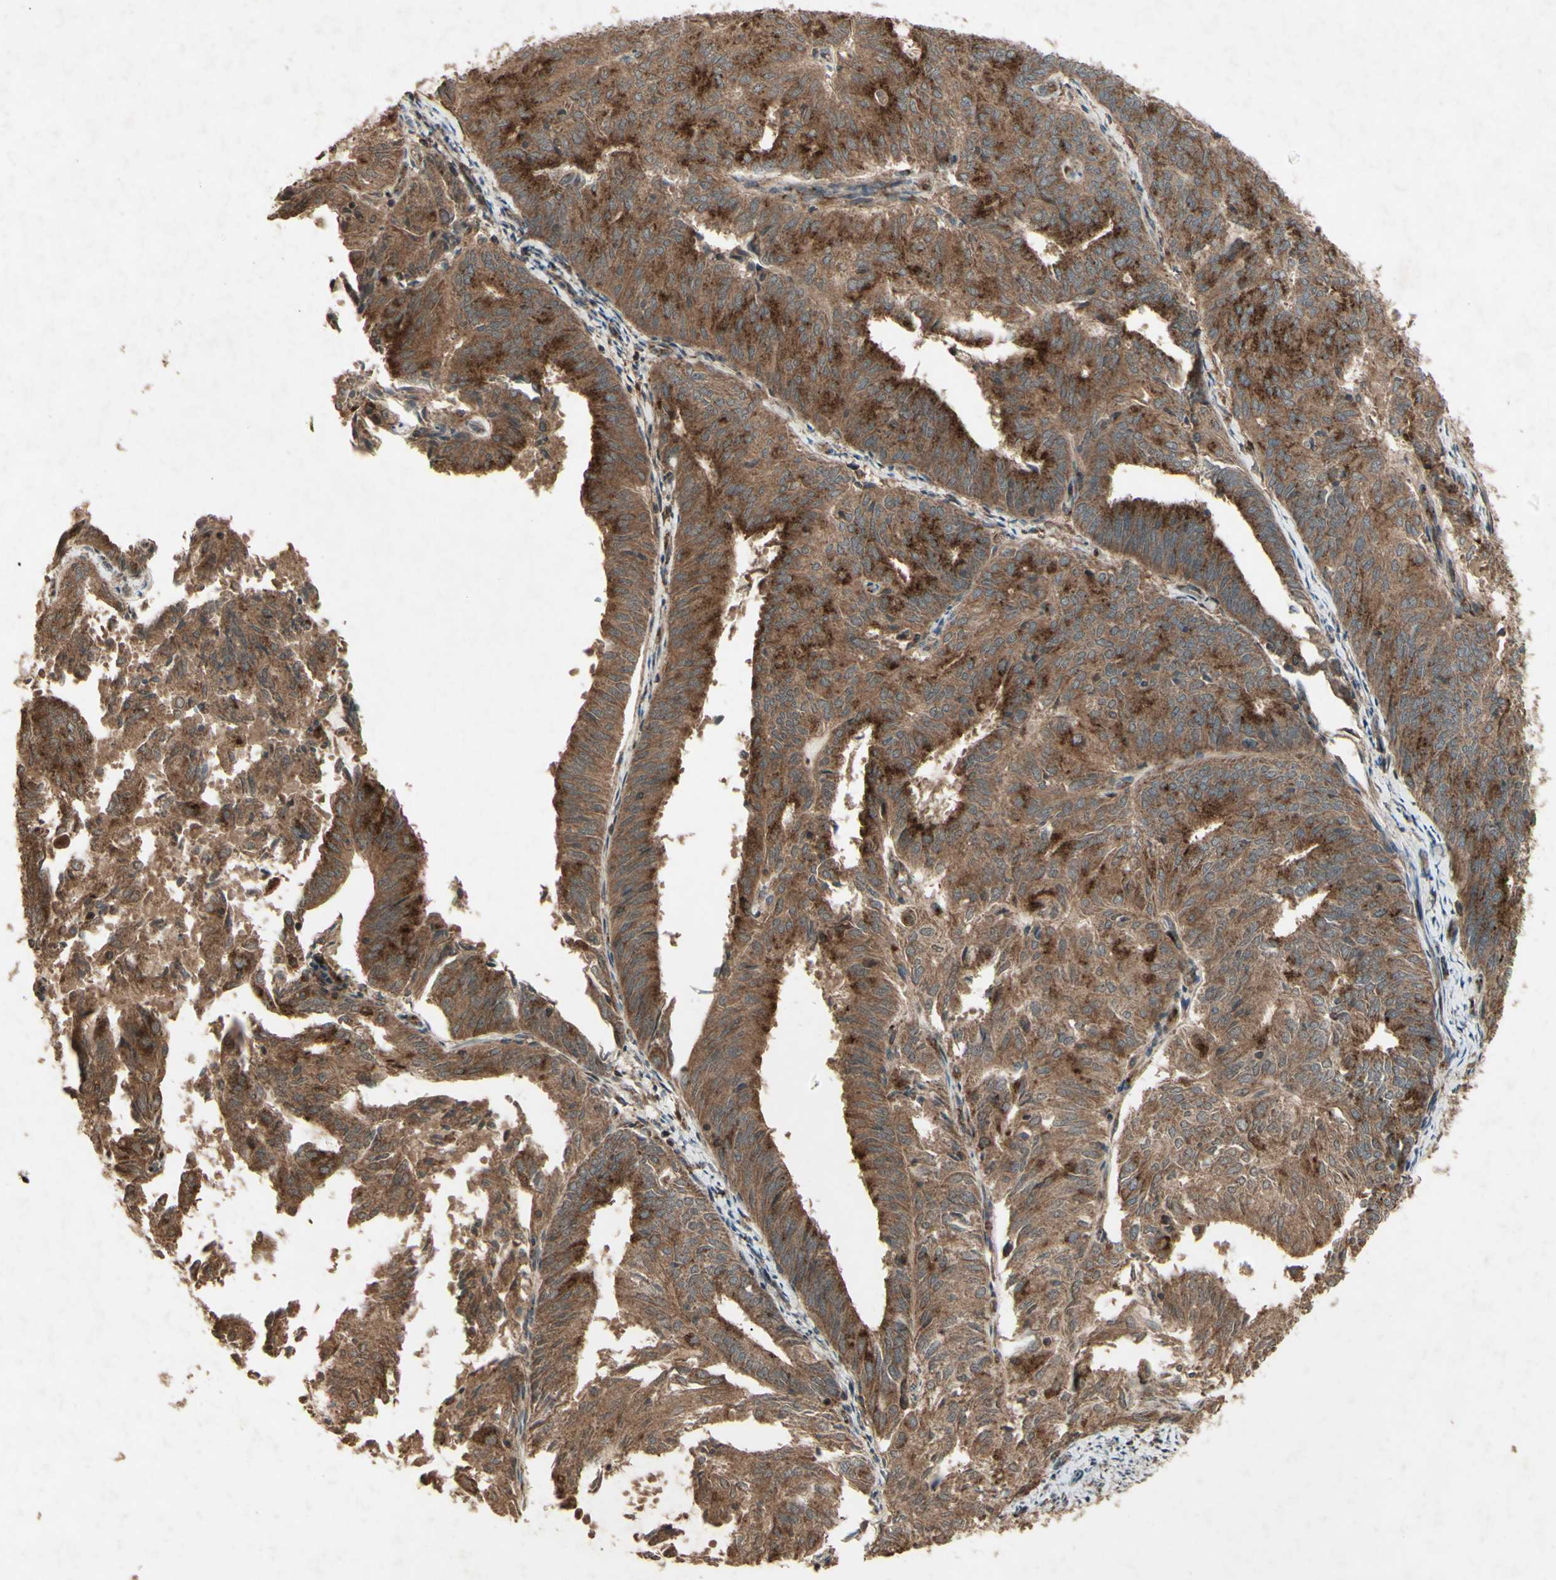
{"staining": {"intensity": "moderate", "quantity": ">75%", "location": "cytoplasmic/membranous"}, "tissue": "endometrial cancer", "cell_type": "Tumor cells", "image_type": "cancer", "snomed": [{"axis": "morphology", "description": "Adenocarcinoma, NOS"}, {"axis": "topography", "description": "Uterus"}], "caption": "Approximately >75% of tumor cells in adenocarcinoma (endometrial) demonstrate moderate cytoplasmic/membranous protein expression as visualized by brown immunohistochemical staining.", "gene": "AP1G1", "patient": {"sex": "female", "age": 60}}